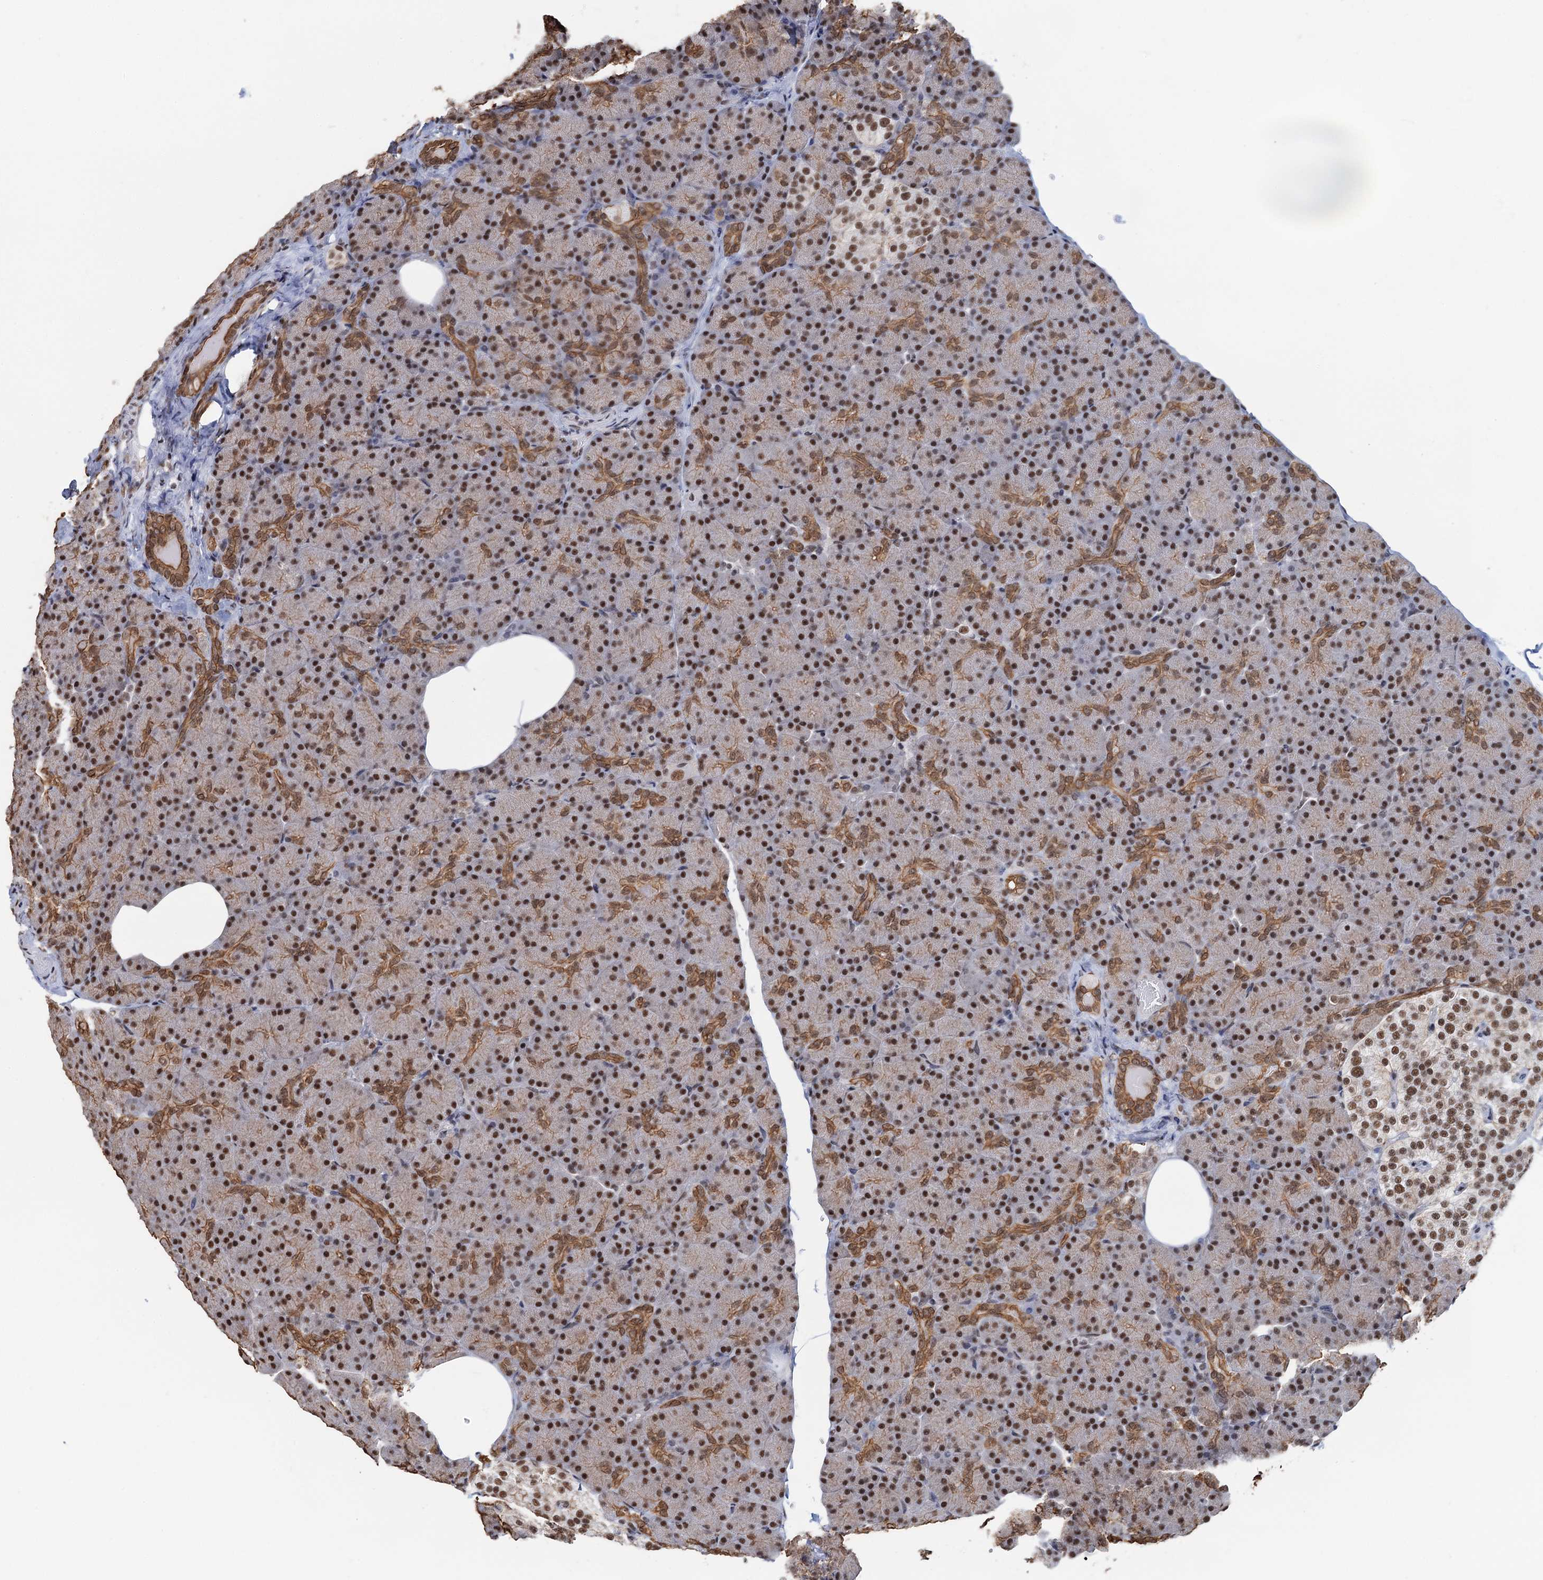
{"staining": {"intensity": "moderate", "quantity": ">75%", "location": "cytoplasmic/membranous,nuclear"}, "tissue": "pancreas", "cell_type": "Exocrine glandular cells", "image_type": "normal", "snomed": [{"axis": "morphology", "description": "Normal tissue, NOS"}, {"axis": "topography", "description": "Pancreas"}], "caption": "Immunohistochemical staining of normal human pancreas exhibits medium levels of moderate cytoplasmic/membranous,nuclear expression in approximately >75% of exocrine glandular cells. The protein is shown in brown color, while the nuclei are stained blue.", "gene": "ZNF609", "patient": {"sex": "female", "age": 43}}